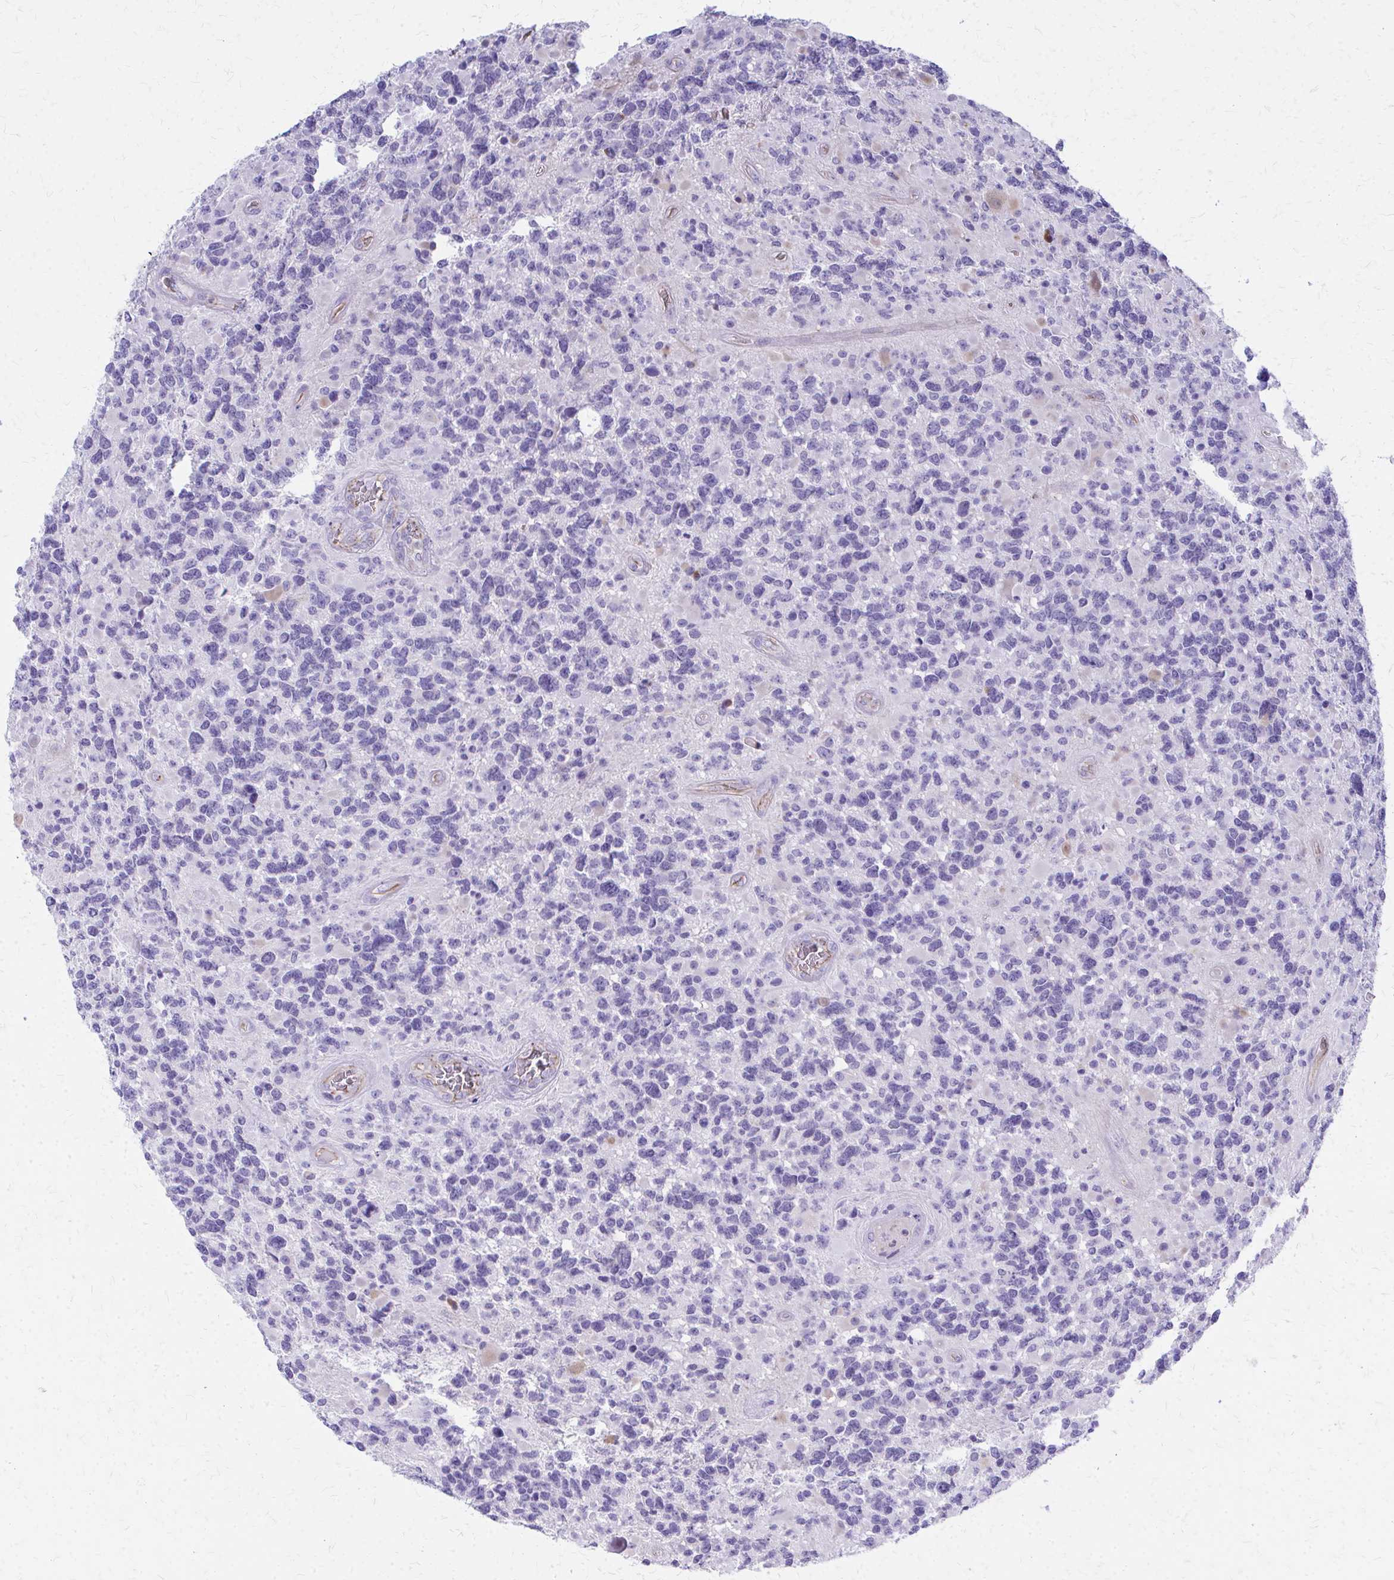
{"staining": {"intensity": "negative", "quantity": "none", "location": "none"}, "tissue": "glioma", "cell_type": "Tumor cells", "image_type": "cancer", "snomed": [{"axis": "morphology", "description": "Glioma, malignant, High grade"}, {"axis": "topography", "description": "Brain"}], "caption": "This is an immunohistochemistry (IHC) micrograph of high-grade glioma (malignant). There is no expression in tumor cells.", "gene": "TPSG1", "patient": {"sex": "female", "age": 40}}